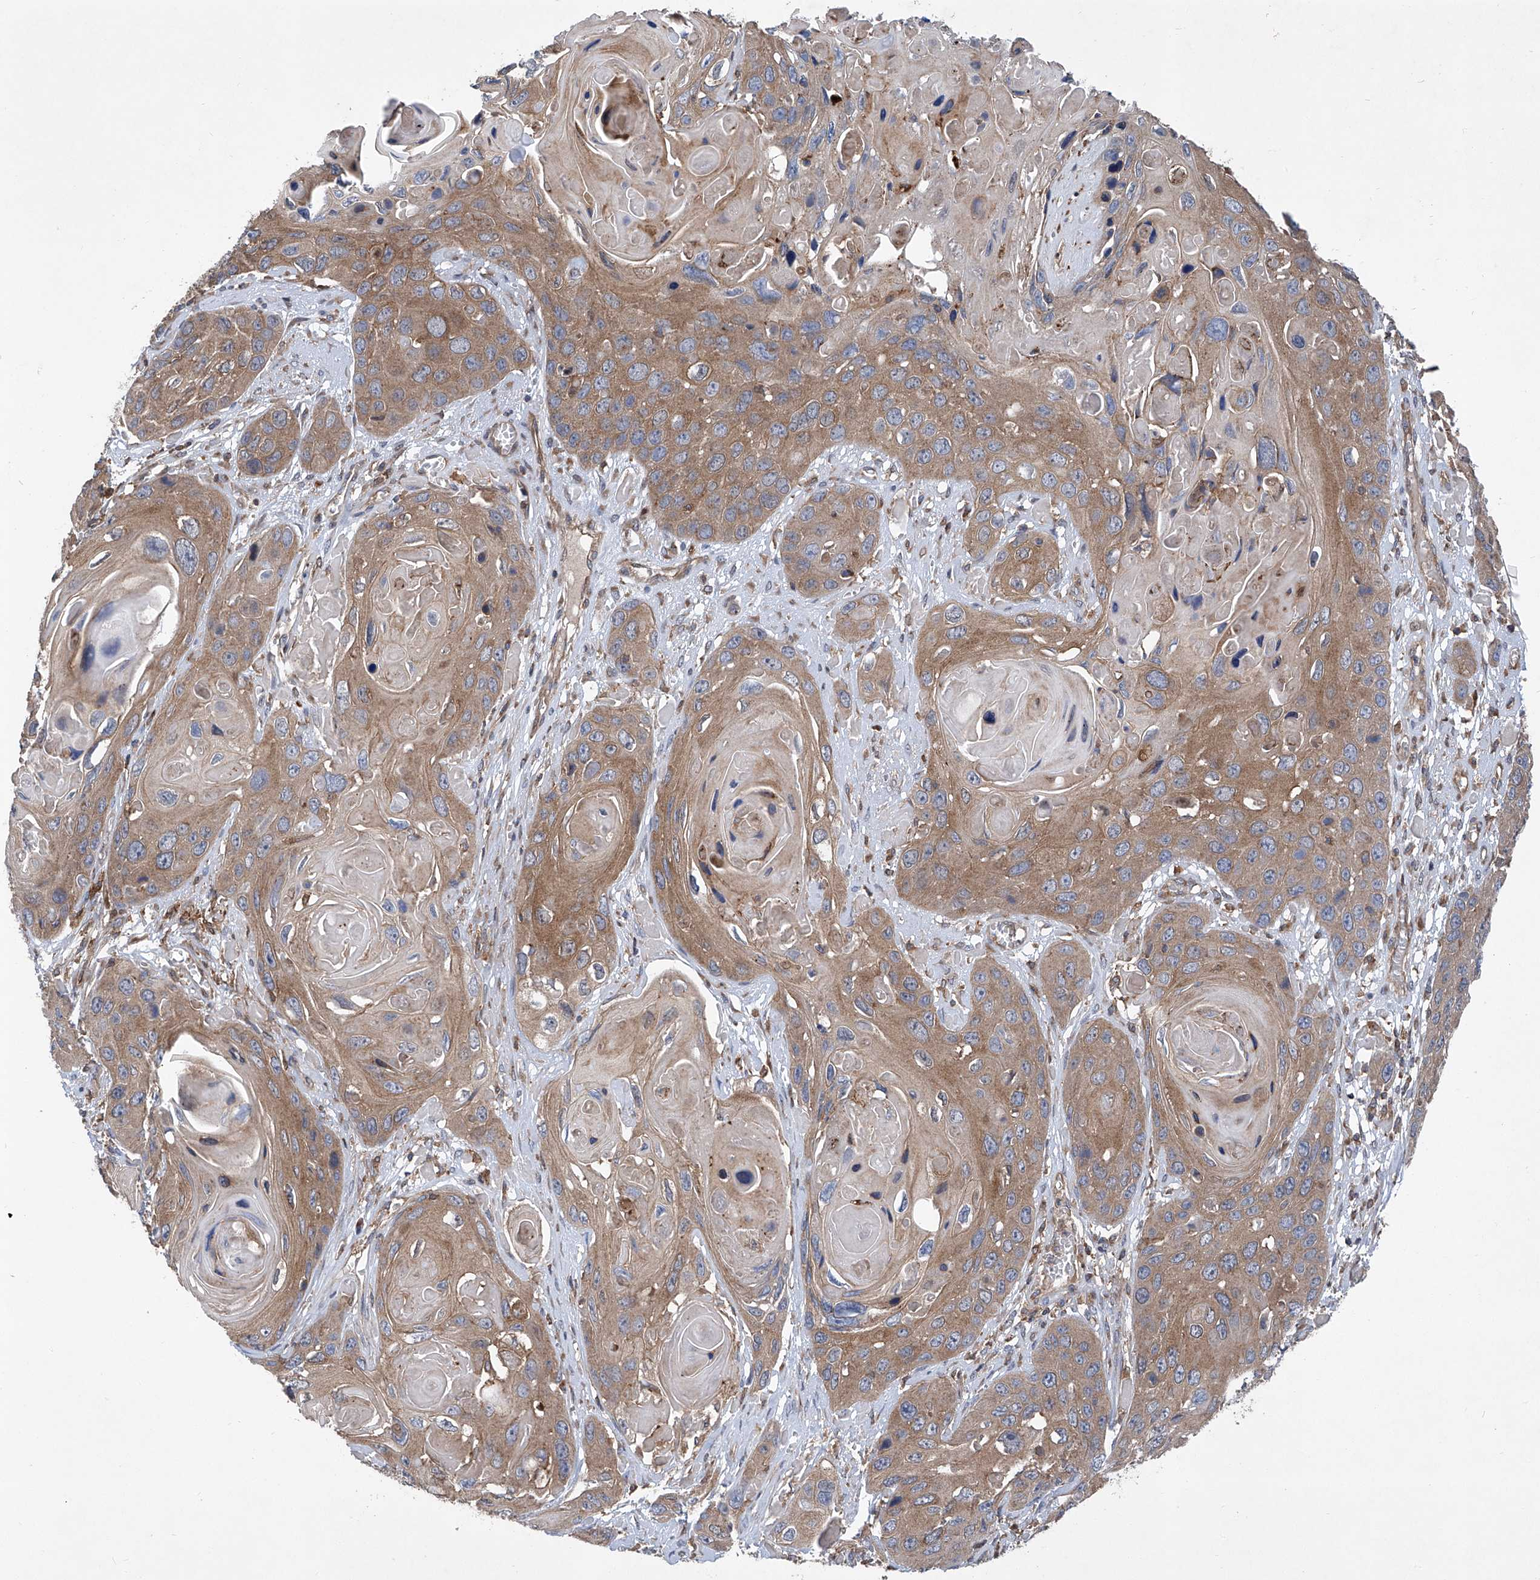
{"staining": {"intensity": "moderate", "quantity": ">75%", "location": "cytoplasmic/membranous"}, "tissue": "skin cancer", "cell_type": "Tumor cells", "image_type": "cancer", "snomed": [{"axis": "morphology", "description": "Squamous cell carcinoma, NOS"}, {"axis": "topography", "description": "Skin"}], "caption": "Immunohistochemistry (IHC) staining of skin cancer, which exhibits medium levels of moderate cytoplasmic/membranous staining in about >75% of tumor cells indicating moderate cytoplasmic/membranous protein expression. The staining was performed using DAB (3,3'-diaminobenzidine) (brown) for protein detection and nuclei were counterstained in hematoxylin (blue).", "gene": "SMAP1", "patient": {"sex": "male", "age": 55}}